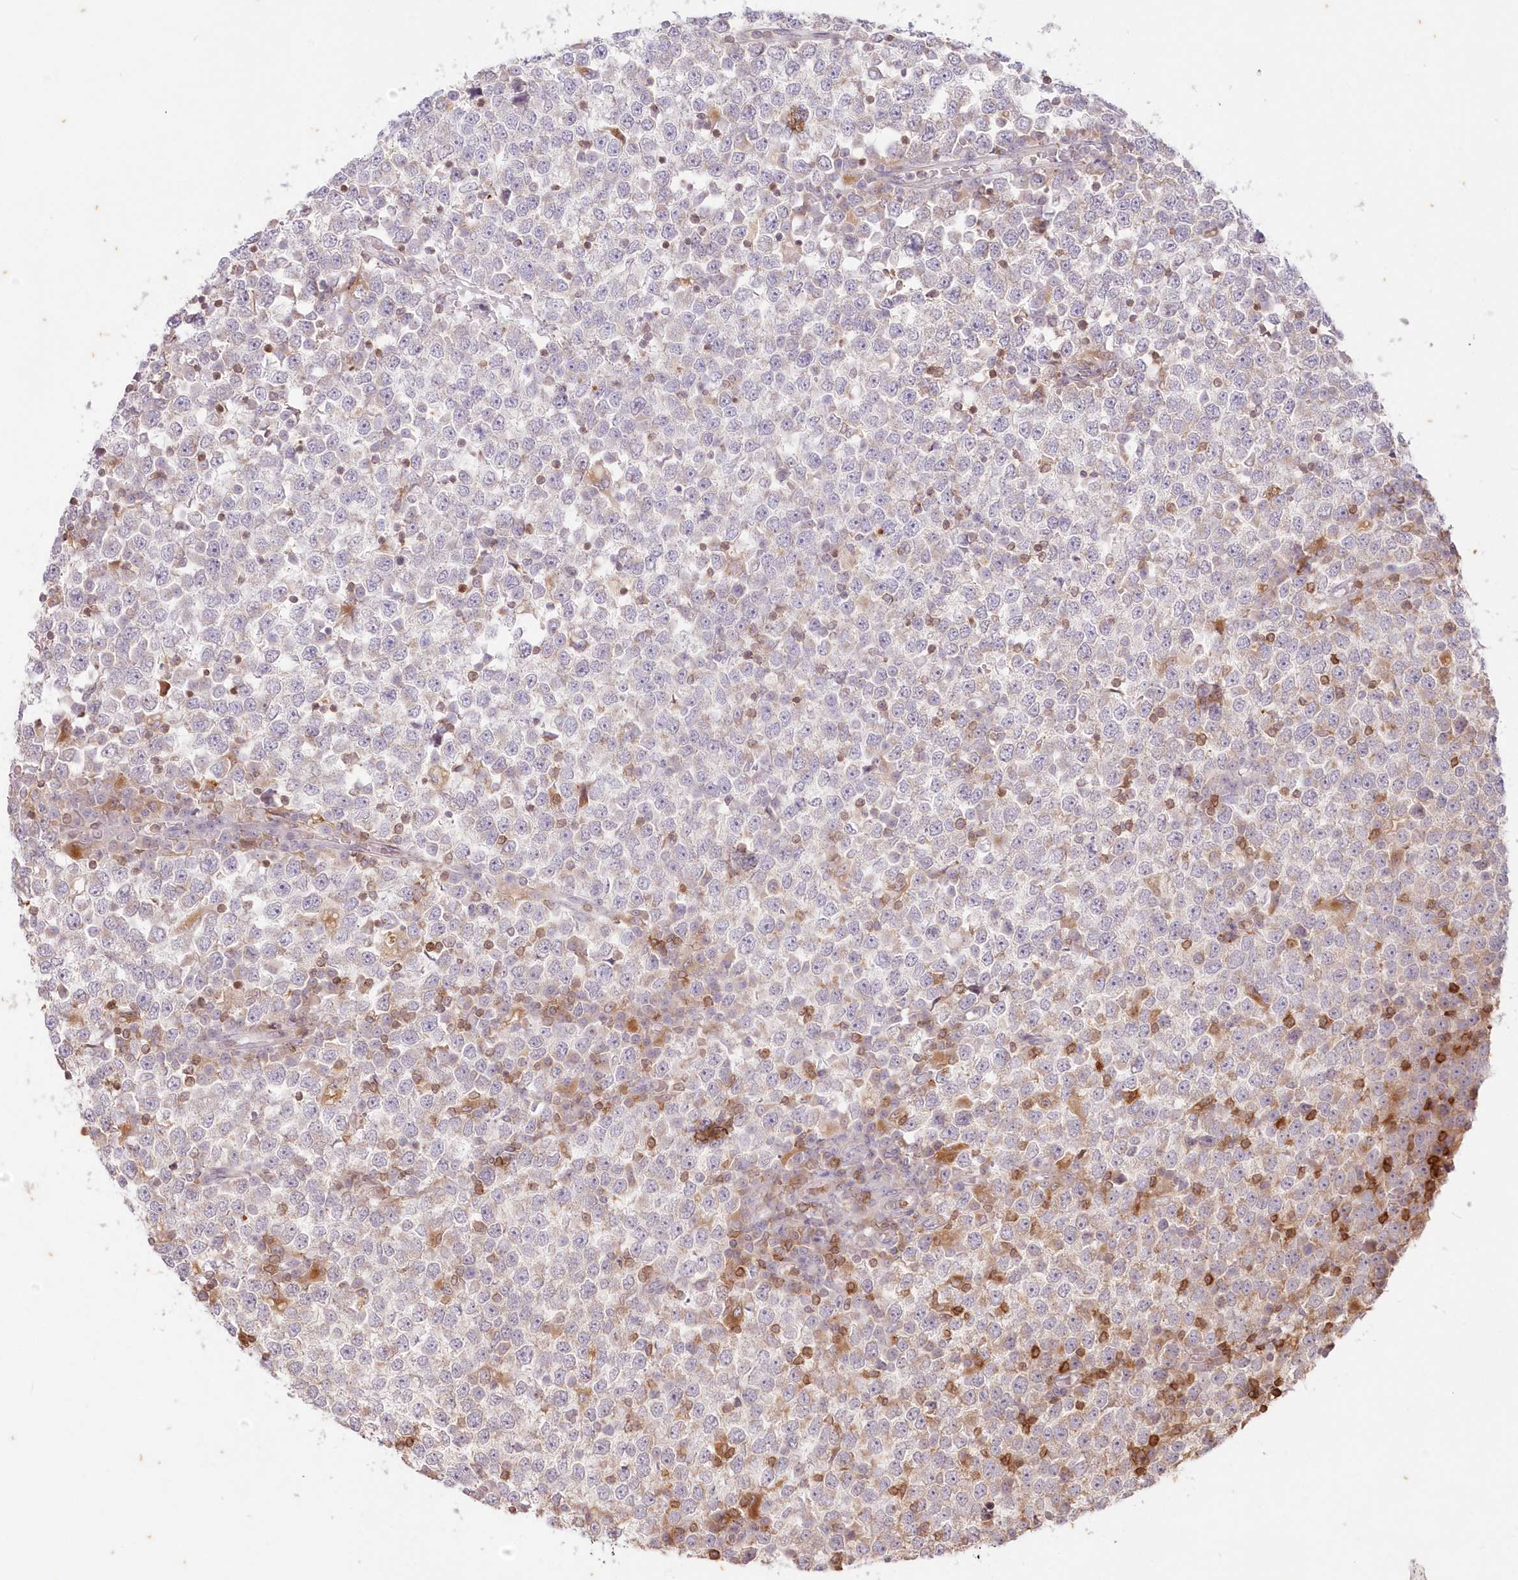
{"staining": {"intensity": "negative", "quantity": "none", "location": "none"}, "tissue": "testis cancer", "cell_type": "Tumor cells", "image_type": "cancer", "snomed": [{"axis": "morphology", "description": "Seminoma, NOS"}, {"axis": "topography", "description": "Testis"}], "caption": "Protein analysis of seminoma (testis) reveals no significant positivity in tumor cells.", "gene": "MTMR3", "patient": {"sex": "male", "age": 65}}